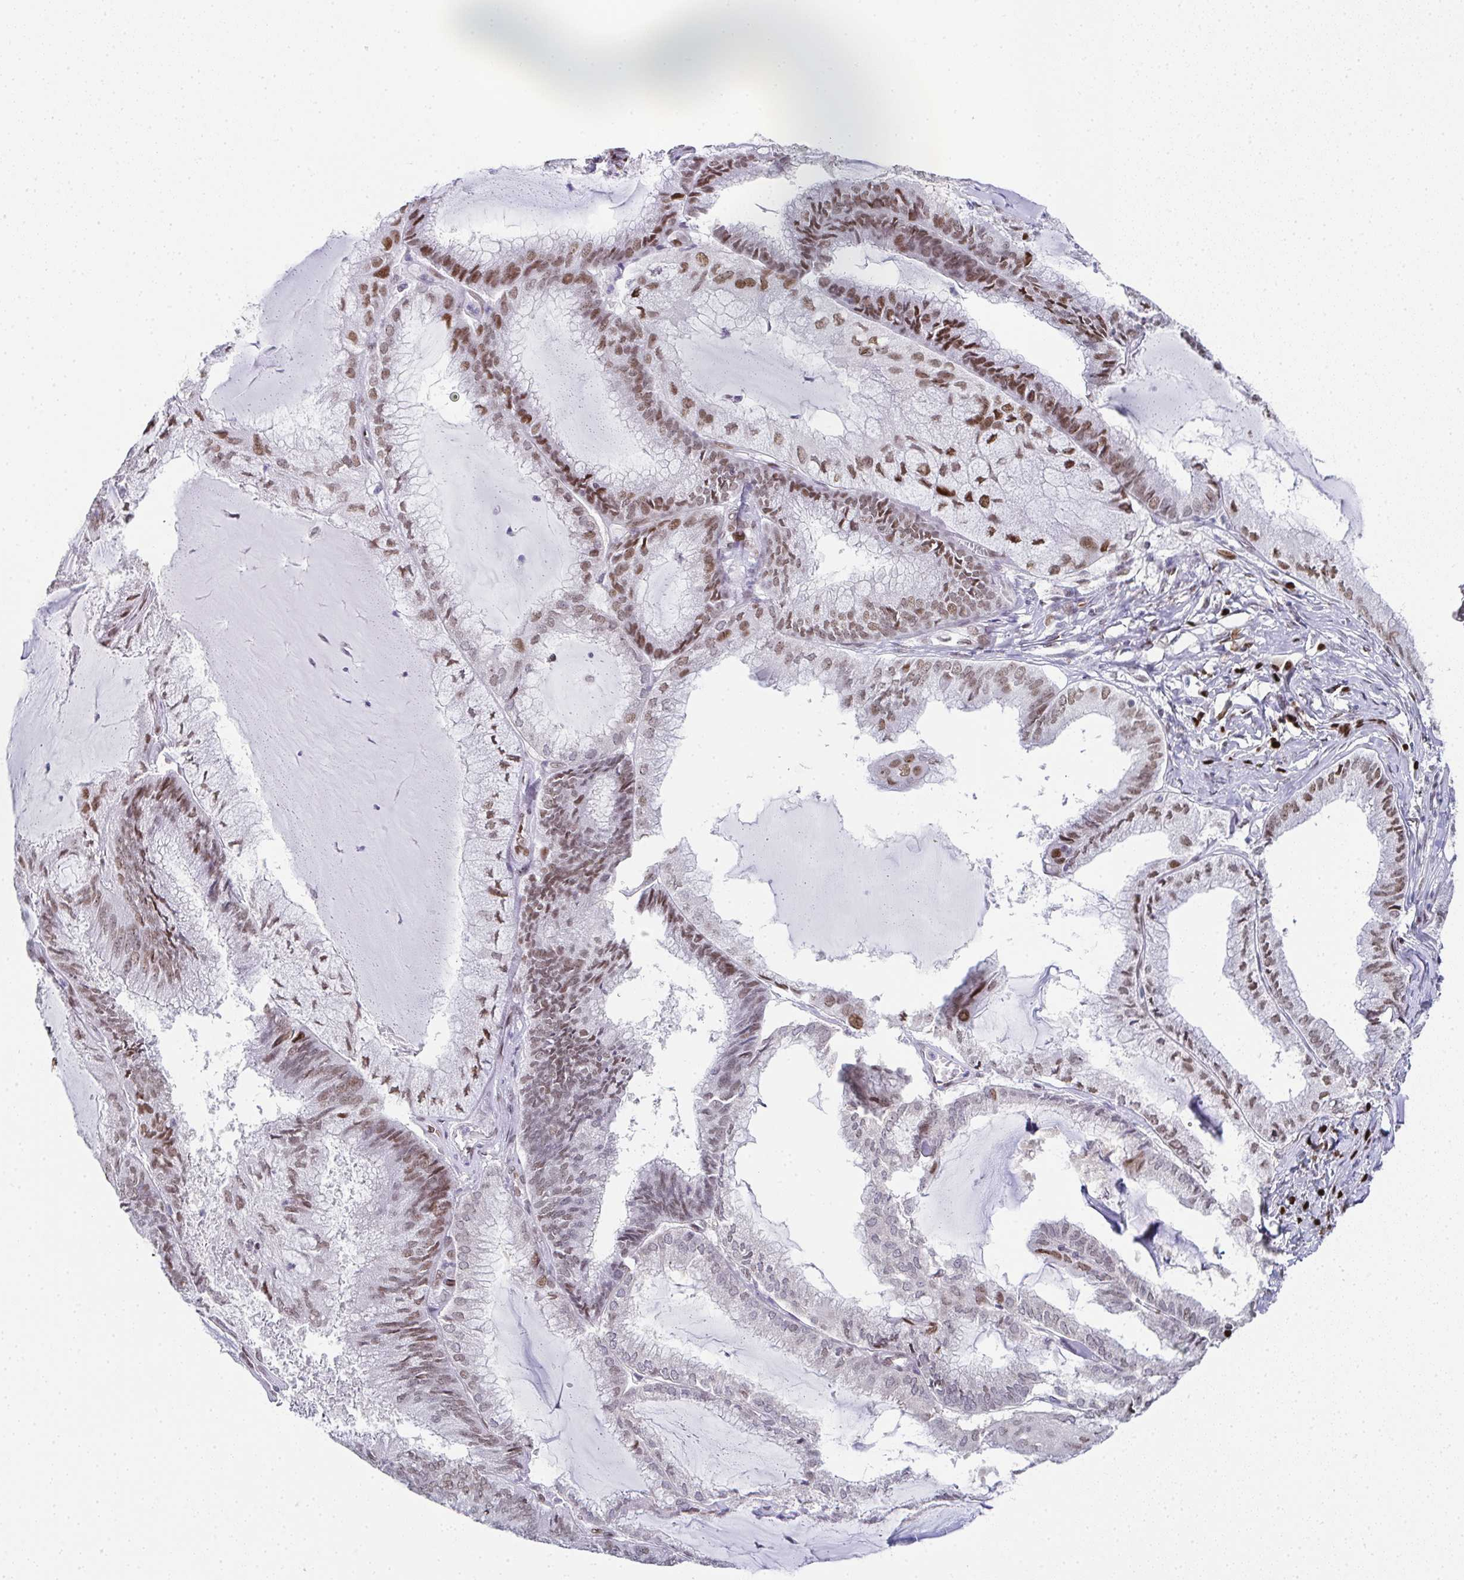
{"staining": {"intensity": "moderate", "quantity": ">75%", "location": "nuclear"}, "tissue": "endometrial cancer", "cell_type": "Tumor cells", "image_type": "cancer", "snomed": [{"axis": "morphology", "description": "Carcinoma, NOS"}, {"axis": "topography", "description": "Endometrium"}], "caption": "Human endometrial carcinoma stained with a protein marker demonstrates moderate staining in tumor cells.", "gene": "RB1", "patient": {"sex": "female", "age": 62}}